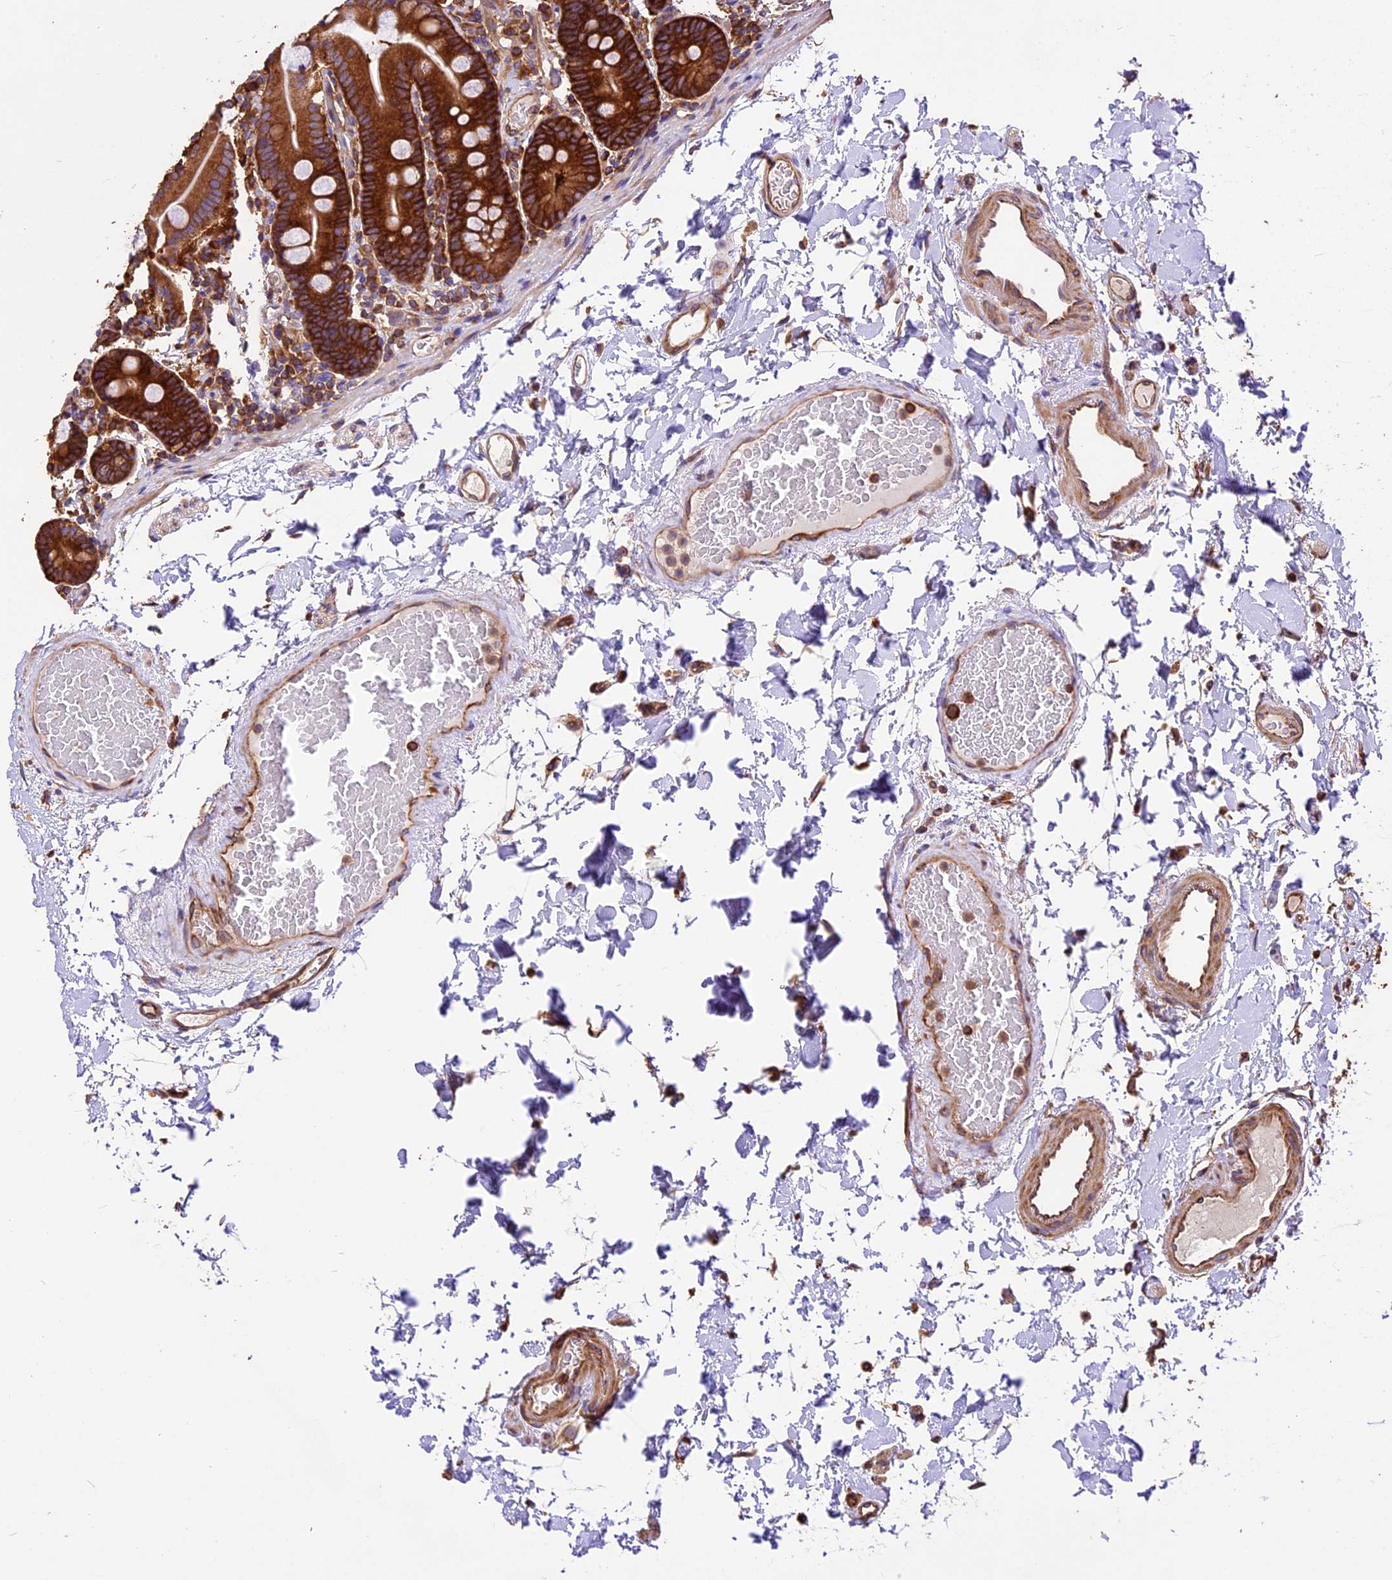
{"staining": {"intensity": "strong", "quantity": ">75%", "location": "cytoplasmic/membranous"}, "tissue": "duodenum", "cell_type": "Glandular cells", "image_type": "normal", "snomed": [{"axis": "morphology", "description": "Normal tissue, NOS"}, {"axis": "topography", "description": "Duodenum"}], "caption": "Immunohistochemical staining of normal human duodenum displays >75% levels of strong cytoplasmic/membranous protein expression in about >75% of glandular cells.", "gene": "KARS1", "patient": {"sex": "male", "age": 55}}